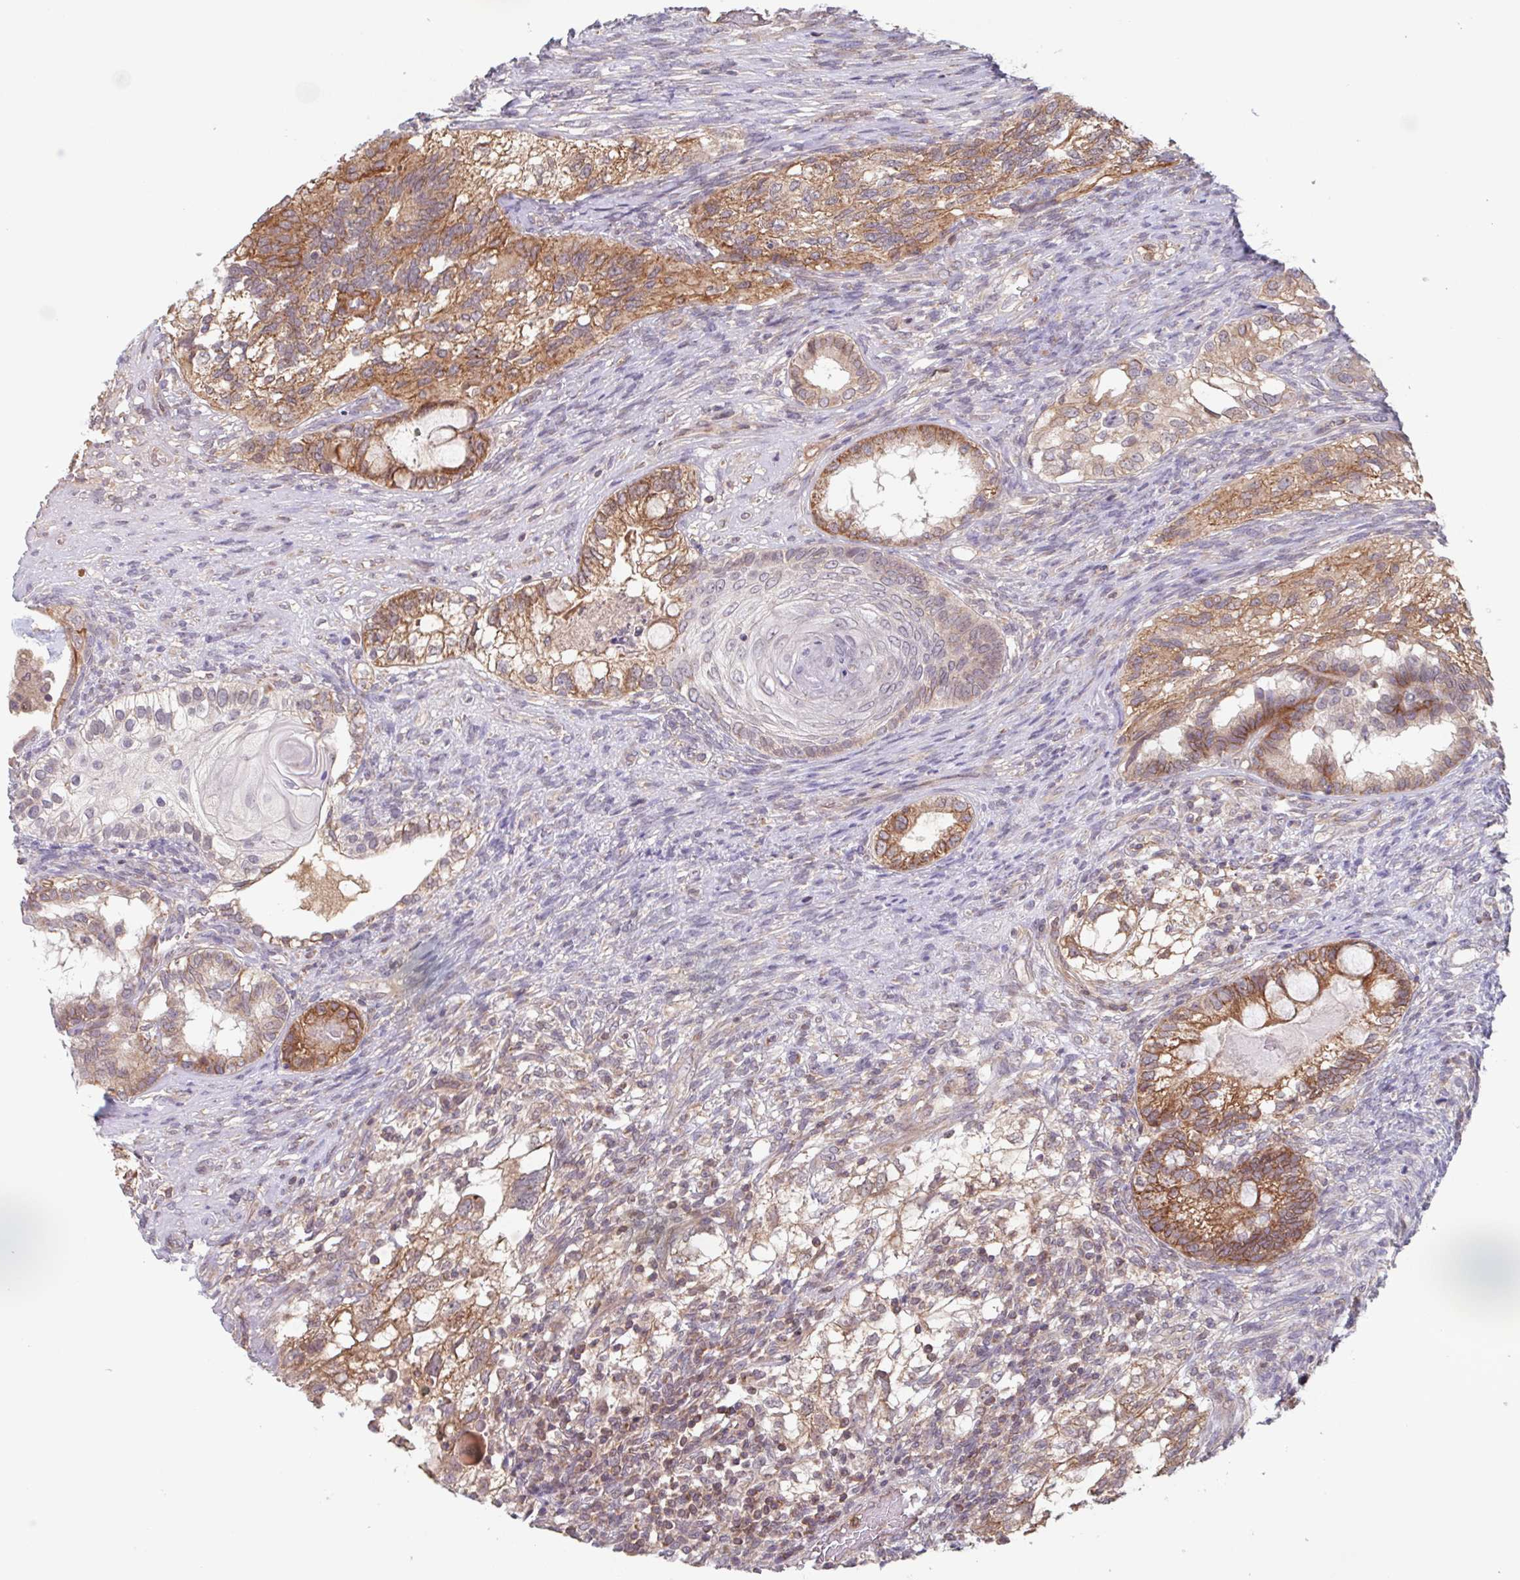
{"staining": {"intensity": "moderate", "quantity": ">75%", "location": "cytoplasmic/membranous"}, "tissue": "testis cancer", "cell_type": "Tumor cells", "image_type": "cancer", "snomed": [{"axis": "morphology", "description": "Seminoma, NOS"}, {"axis": "morphology", "description": "Carcinoma, Embryonal, NOS"}, {"axis": "topography", "description": "Testis"}], "caption": "This photomicrograph demonstrates immunohistochemistry staining of embryonal carcinoma (testis), with medium moderate cytoplasmic/membranous expression in about >75% of tumor cells.", "gene": "SURF1", "patient": {"sex": "male", "age": 41}}